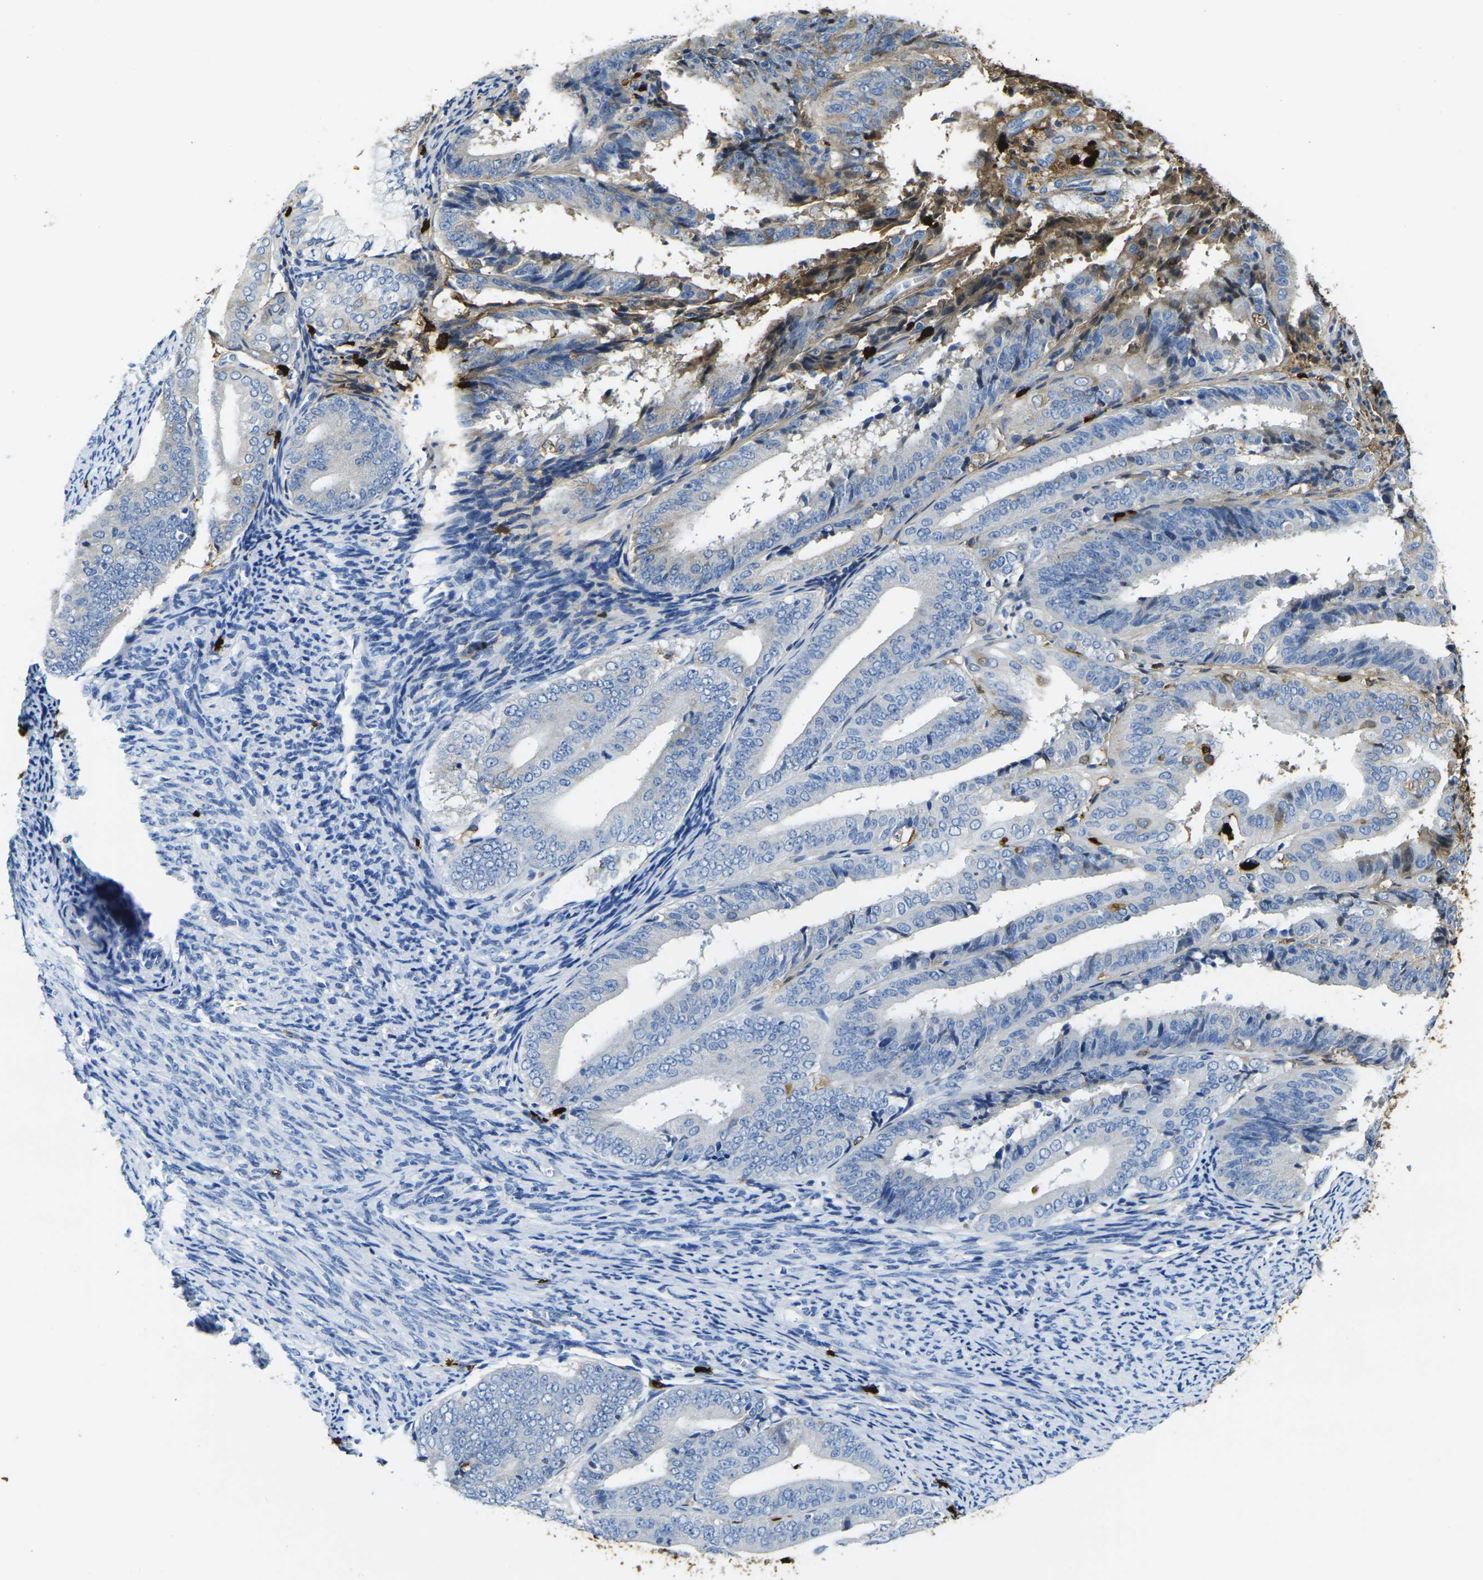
{"staining": {"intensity": "moderate", "quantity": "<25%", "location": "cytoplasmic/membranous"}, "tissue": "endometrial cancer", "cell_type": "Tumor cells", "image_type": "cancer", "snomed": [{"axis": "morphology", "description": "Adenocarcinoma, NOS"}, {"axis": "topography", "description": "Endometrium"}], "caption": "Endometrial adenocarcinoma stained with immunohistochemistry (IHC) exhibits moderate cytoplasmic/membranous staining in approximately <25% of tumor cells. (Brightfield microscopy of DAB IHC at high magnification).", "gene": "S100A9", "patient": {"sex": "female", "age": 63}}